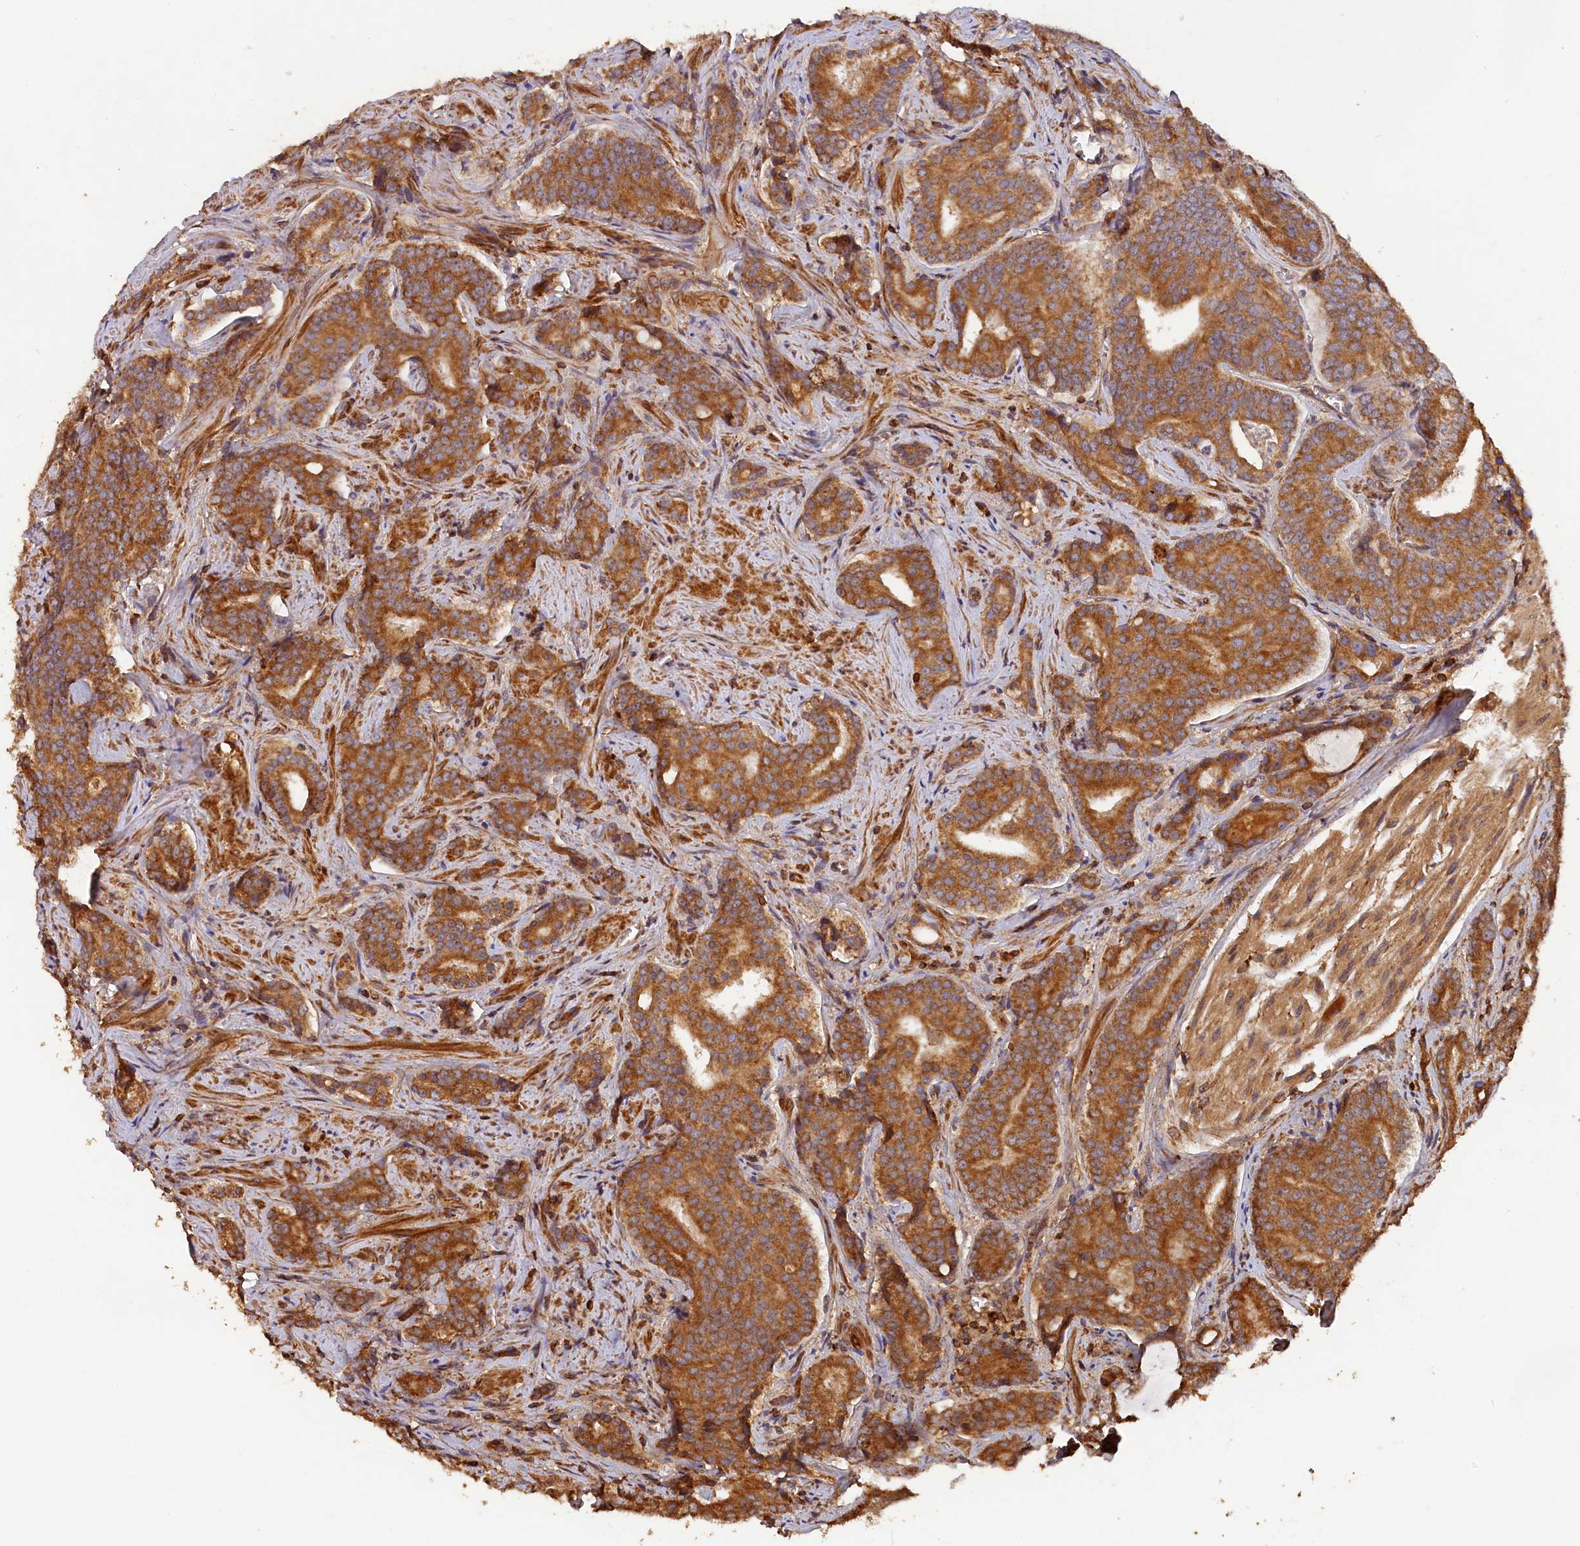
{"staining": {"intensity": "strong", "quantity": ">75%", "location": "cytoplasmic/membranous"}, "tissue": "prostate cancer", "cell_type": "Tumor cells", "image_type": "cancer", "snomed": [{"axis": "morphology", "description": "Adenocarcinoma, High grade"}, {"axis": "topography", "description": "Prostate"}], "caption": "Prostate cancer (high-grade adenocarcinoma) was stained to show a protein in brown. There is high levels of strong cytoplasmic/membranous positivity in approximately >75% of tumor cells. Immunohistochemistry (ihc) stains the protein of interest in brown and the nuclei are stained blue.", "gene": "HMOX2", "patient": {"sex": "male", "age": 55}}